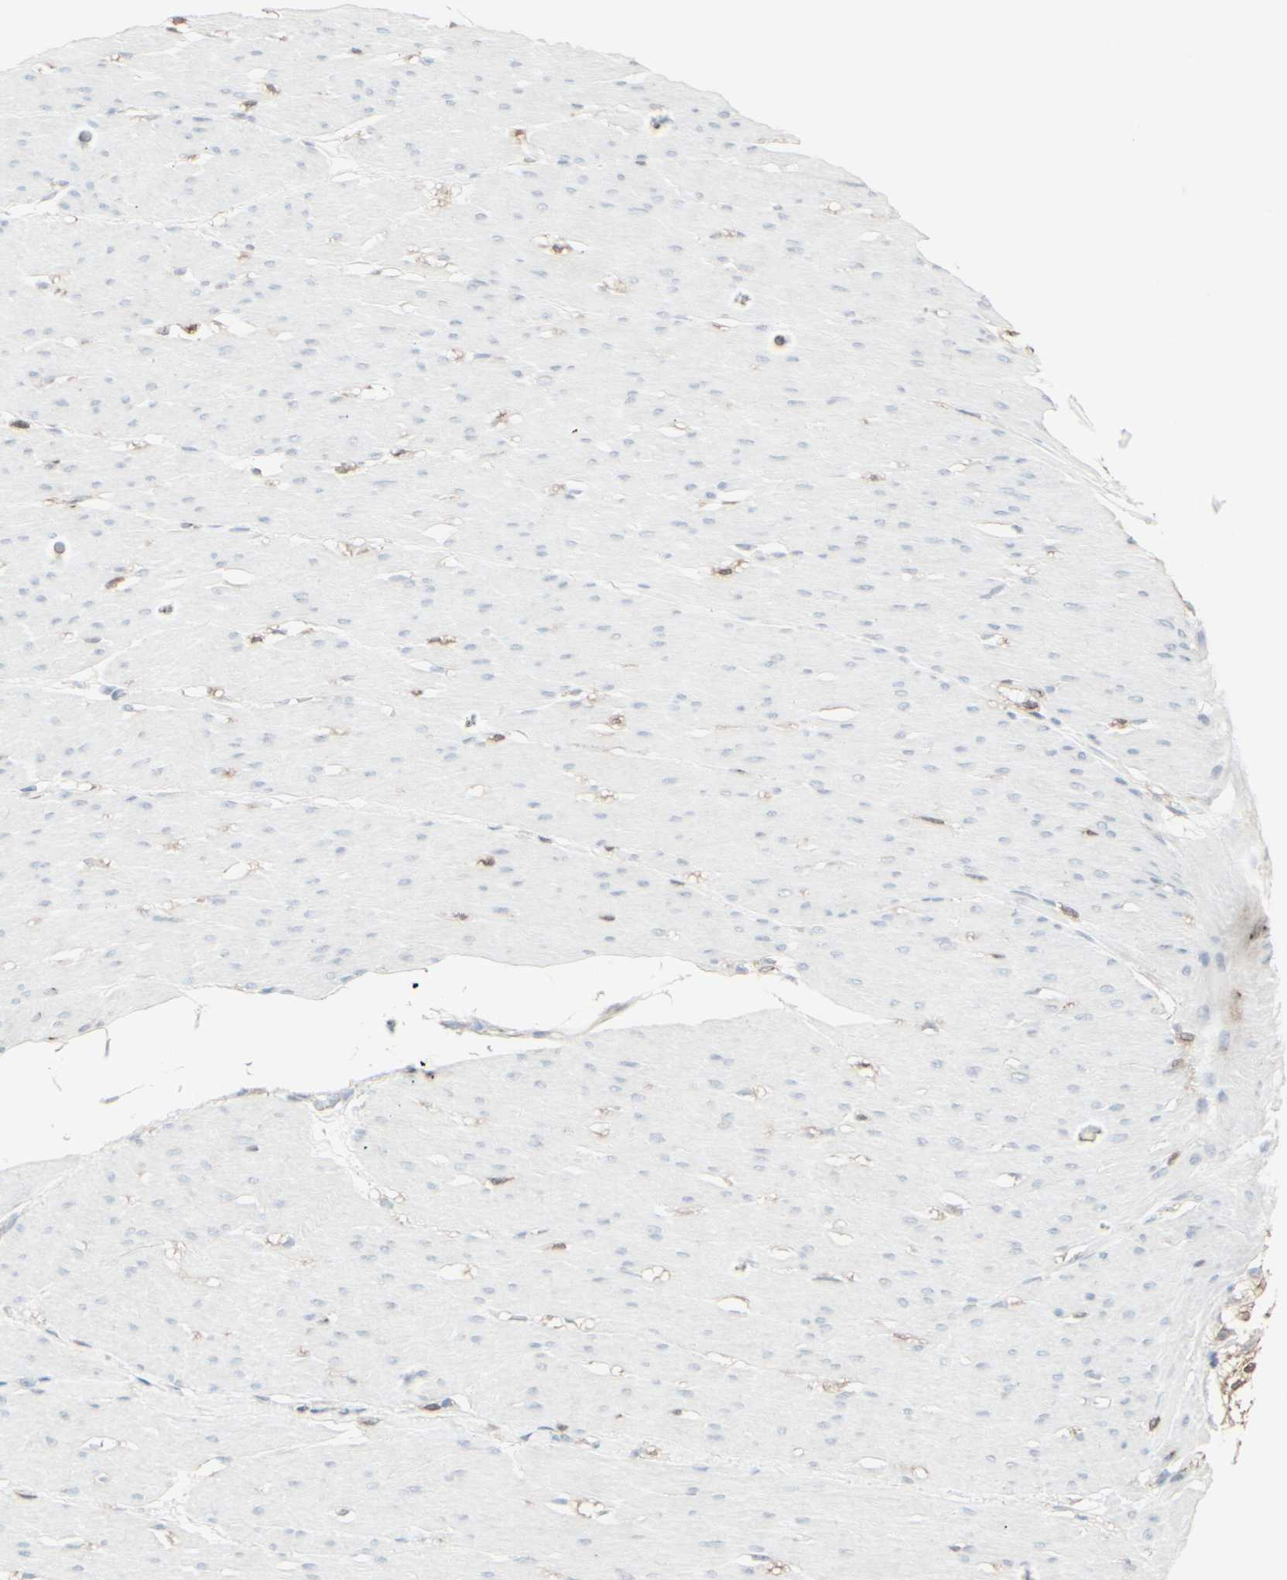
{"staining": {"intensity": "negative", "quantity": "none", "location": "none"}, "tissue": "smooth muscle", "cell_type": "Smooth muscle cells", "image_type": "normal", "snomed": [{"axis": "morphology", "description": "Normal tissue, NOS"}, {"axis": "topography", "description": "Smooth muscle"}, {"axis": "topography", "description": "Colon"}], "caption": "This is a micrograph of immunohistochemistry staining of unremarkable smooth muscle, which shows no positivity in smooth muscle cells.", "gene": "GJA1", "patient": {"sex": "male", "age": 67}}